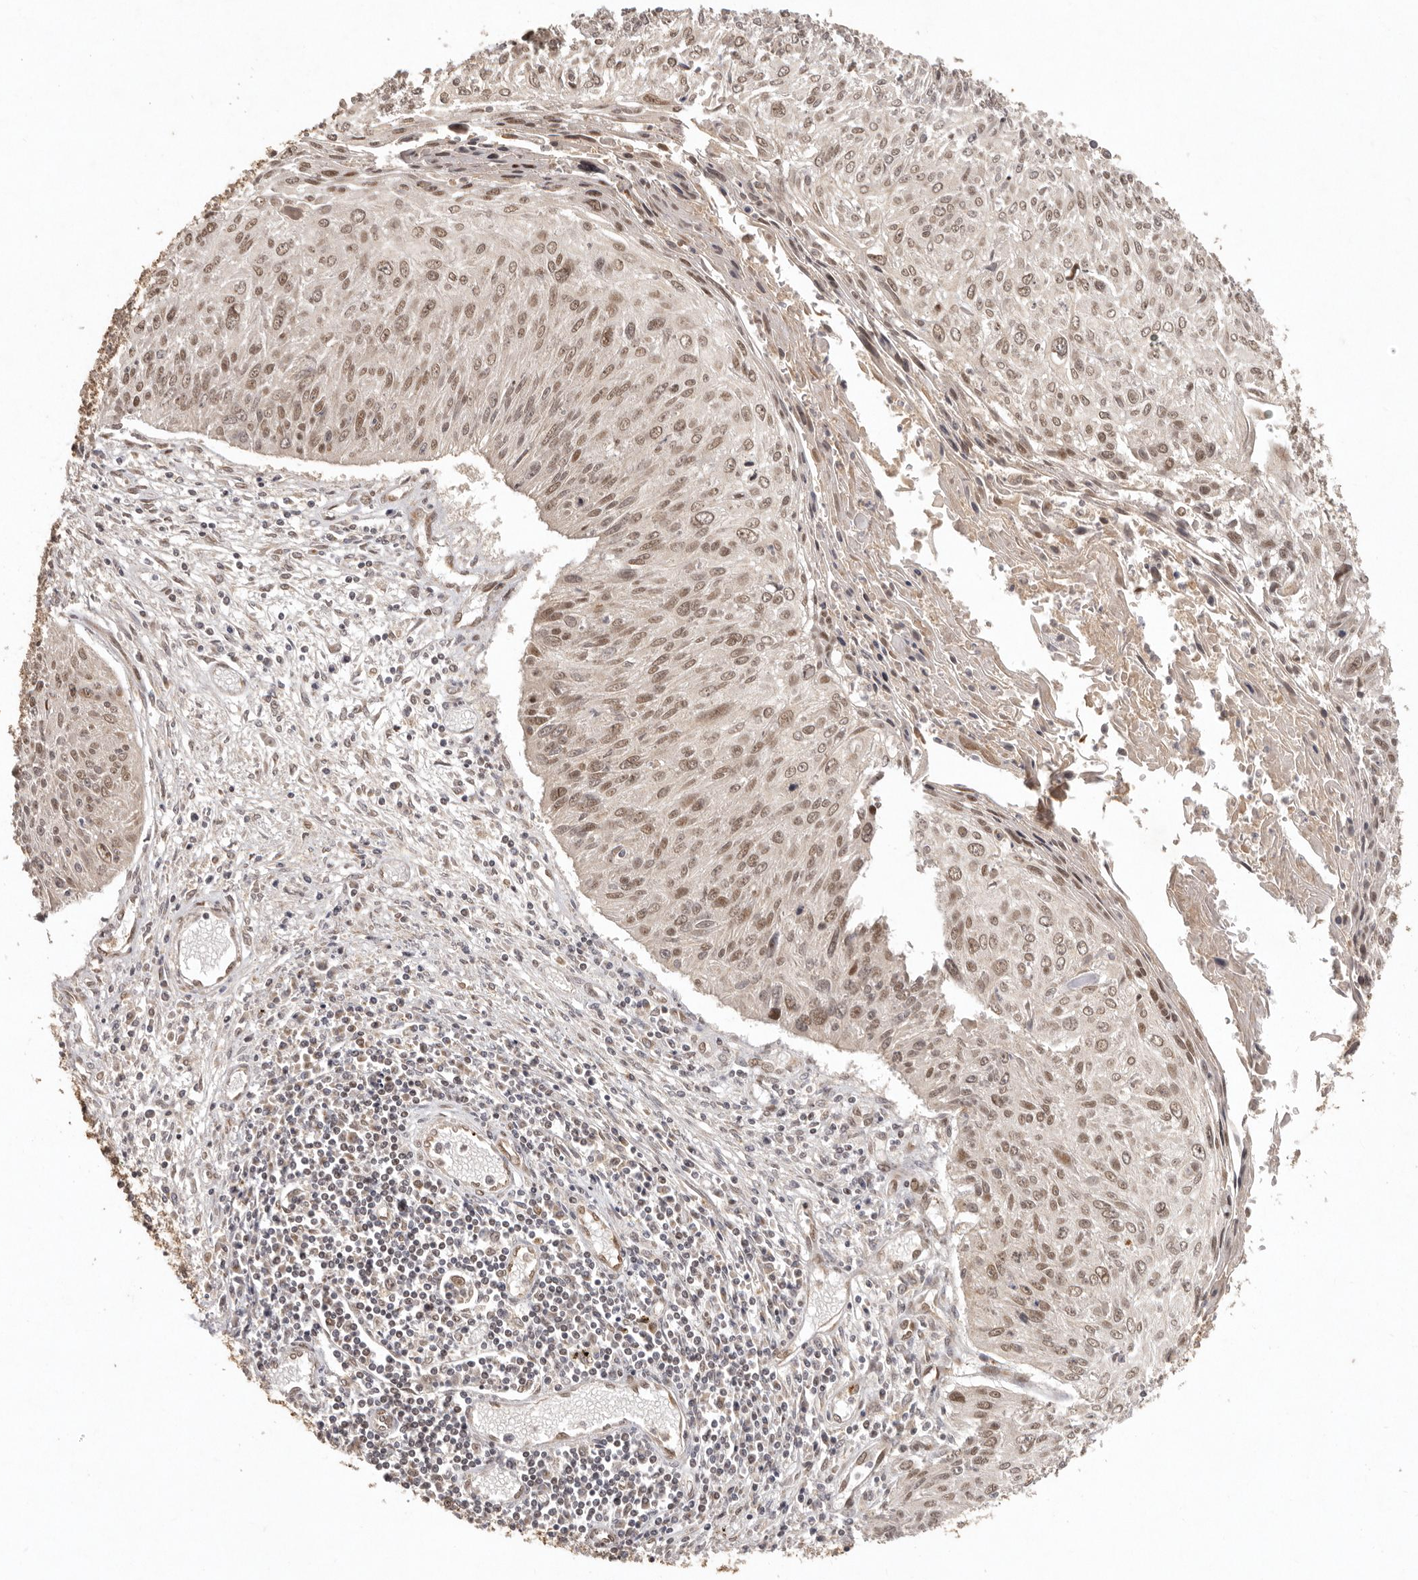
{"staining": {"intensity": "moderate", "quantity": ">75%", "location": "nuclear"}, "tissue": "cervical cancer", "cell_type": "Tumor cells", "image_type": "cancer", "snomed": [{"axis": "morphology", "description": "Squamous cell carcinoma, NOS"}, {"axis": "topography", "description": "Cervix"}], "caption": "About >75% of tumor cells in human cervical cancer display moderate nuclear protein staining as visualized by brown immunohistochemical staining.", "gene": "LRRC75A", "patient": {"sex": "female", "age": 51}}